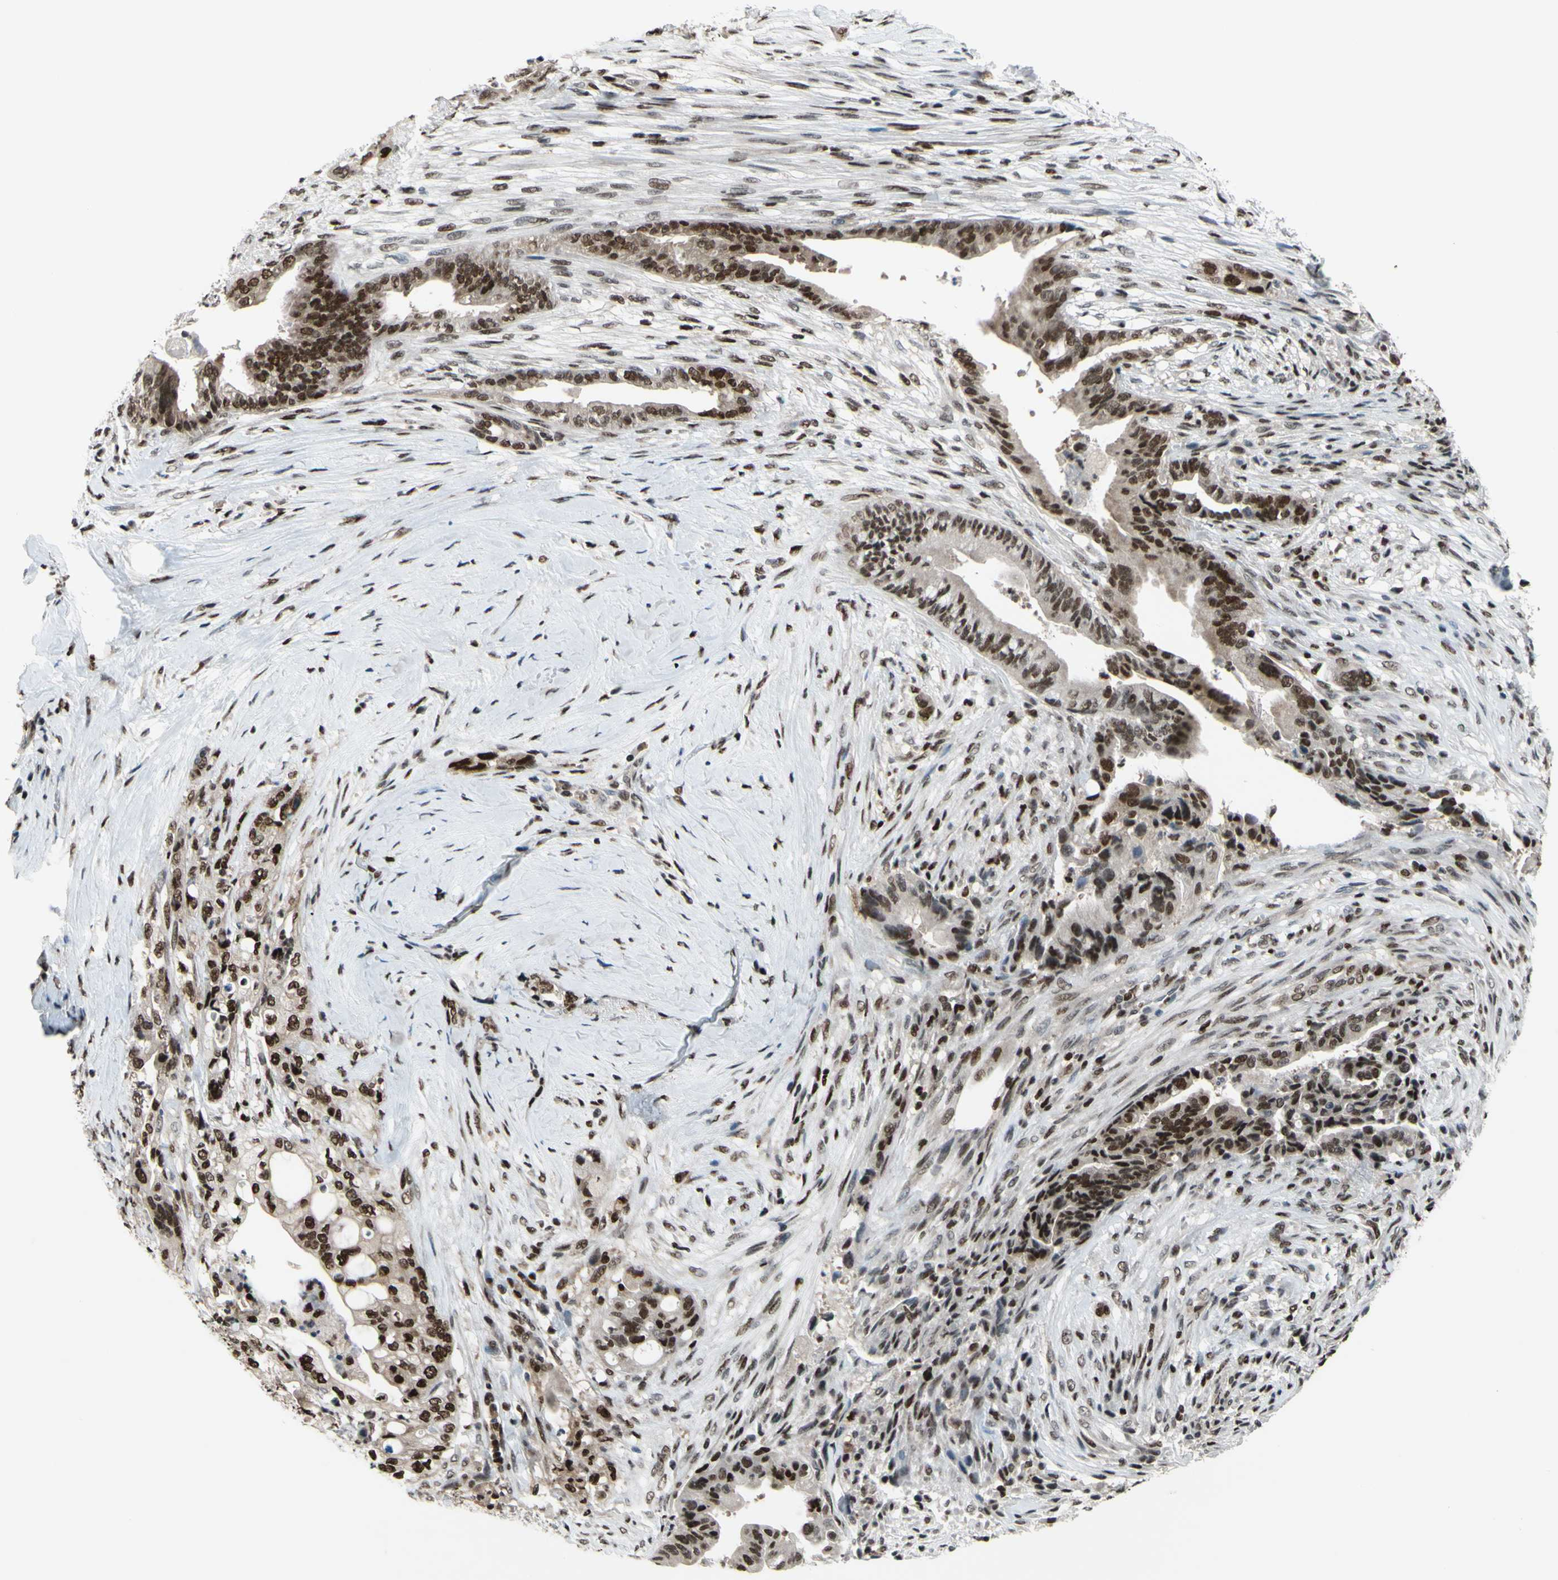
{"staining": {"intensity": "strong", "quantity": "25%-75%", "location": "cytoplasmic/membranous,nuclear"}, "tissue": "pancreatic cancer", "cell_type": "Tumor cells", "image_type": "cancer", "snomed": [{"axis": "morphology", "description": "Adenocarcinoma, NOS"}, {"axis": "topography", "description": "Pancreas"}], "caption": "IHC (DAB) staining of adenocarcinoma (pancreatic) exhibits strong cytoplasmic/membranous and nuclear protein expression in approximately 25%-75% of tumor cells.", "gene": "FKBP5", "patient": {"sex": "male", "age": 70}}